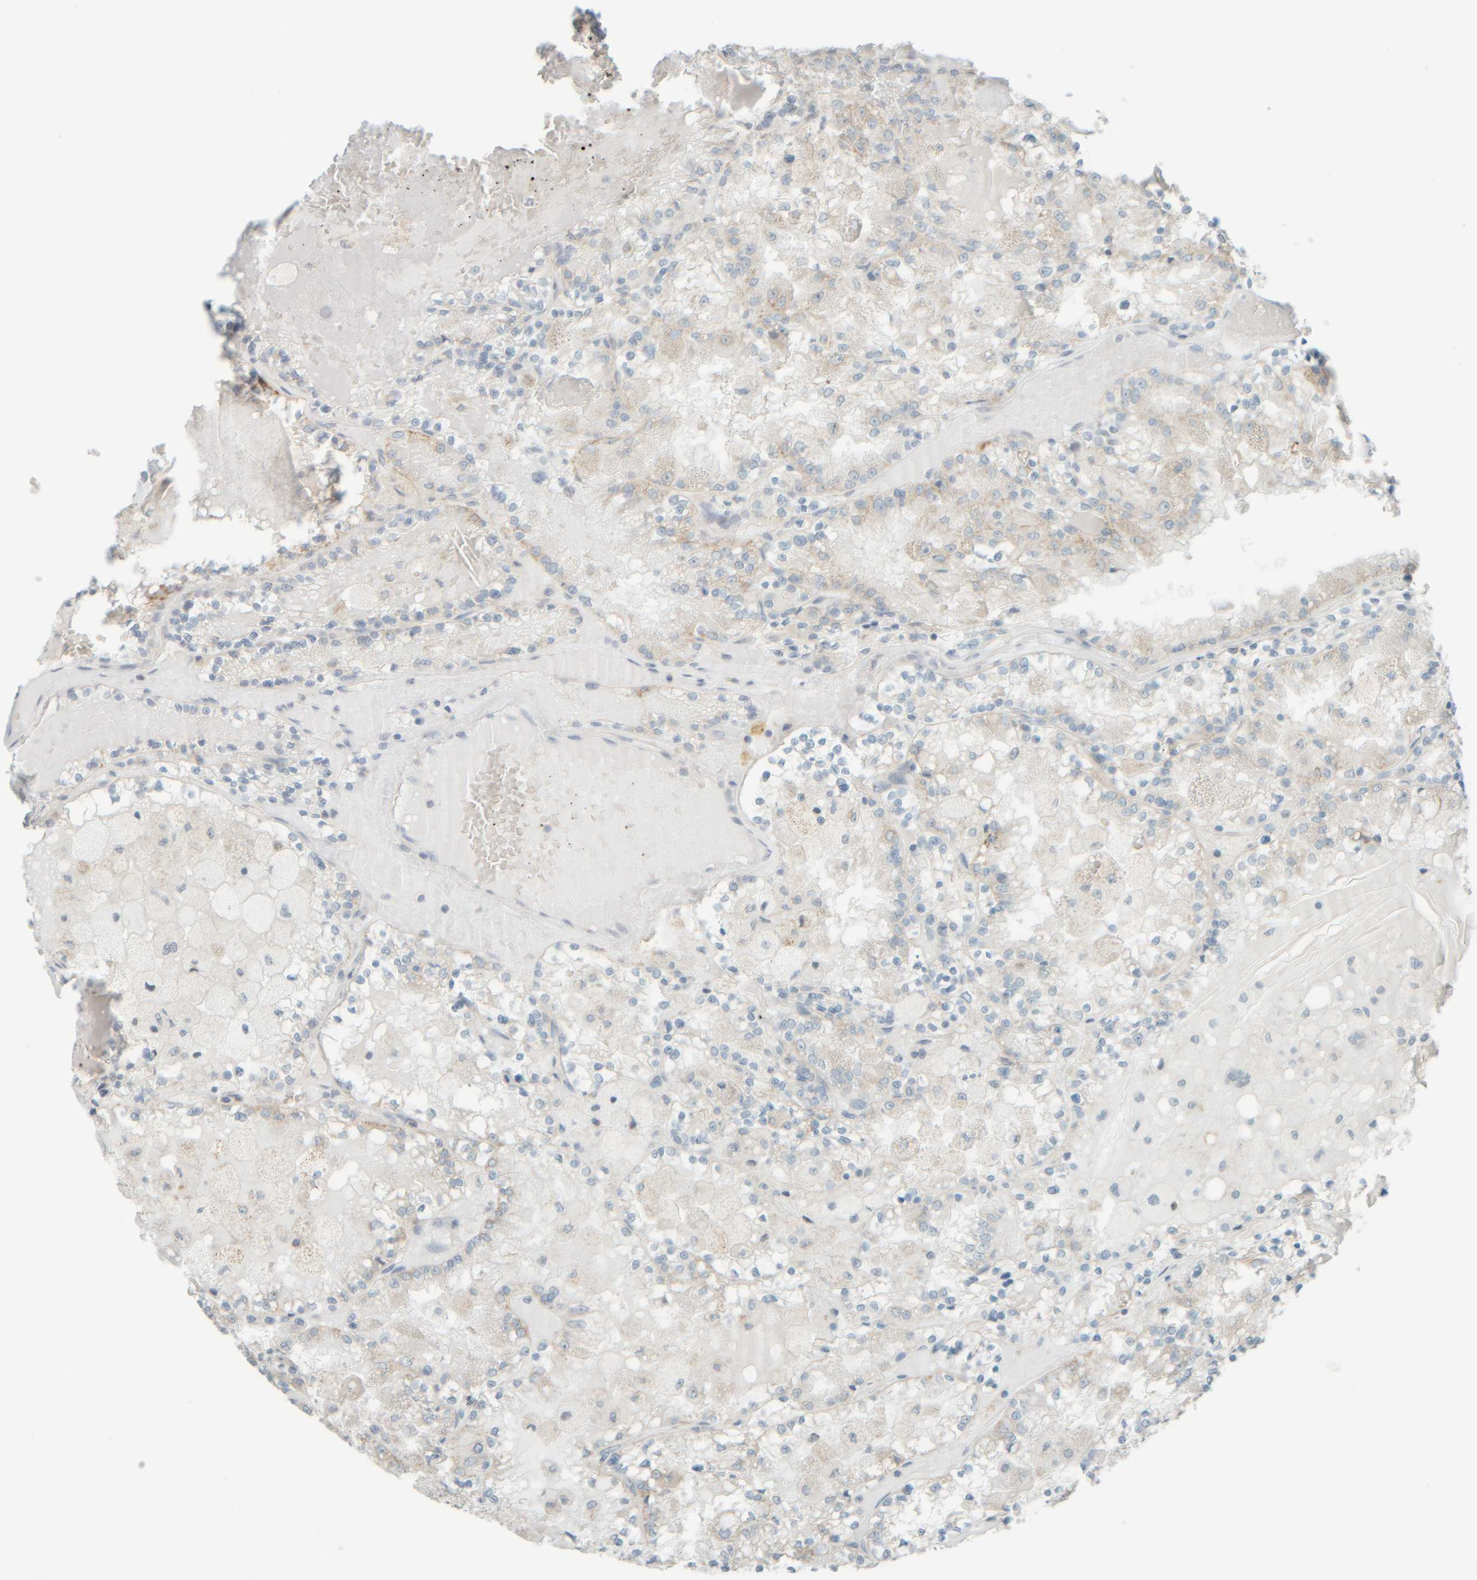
{"staining": {"intensity": "weak", "quantity": "<25%", "location": "cytoplasmic/membranous"}, "tissue": "renal cancer", "cell_type": "Tumor cells", "image_type": "cancer", "snomed": [{"axis": "morphology", "description": "Adenocarcinoma, NOS"}, {"axis": "topography", "description": "Kidney"}], "caption": "There is no significant positivity in tumor cells of renal cancer (adenocarcinoma). (DAB immunohistochemistry (IHC), high magnification).", "gene": "PTGES3L-AARSD1", "patient": {"sex": "female", "age": 56}}